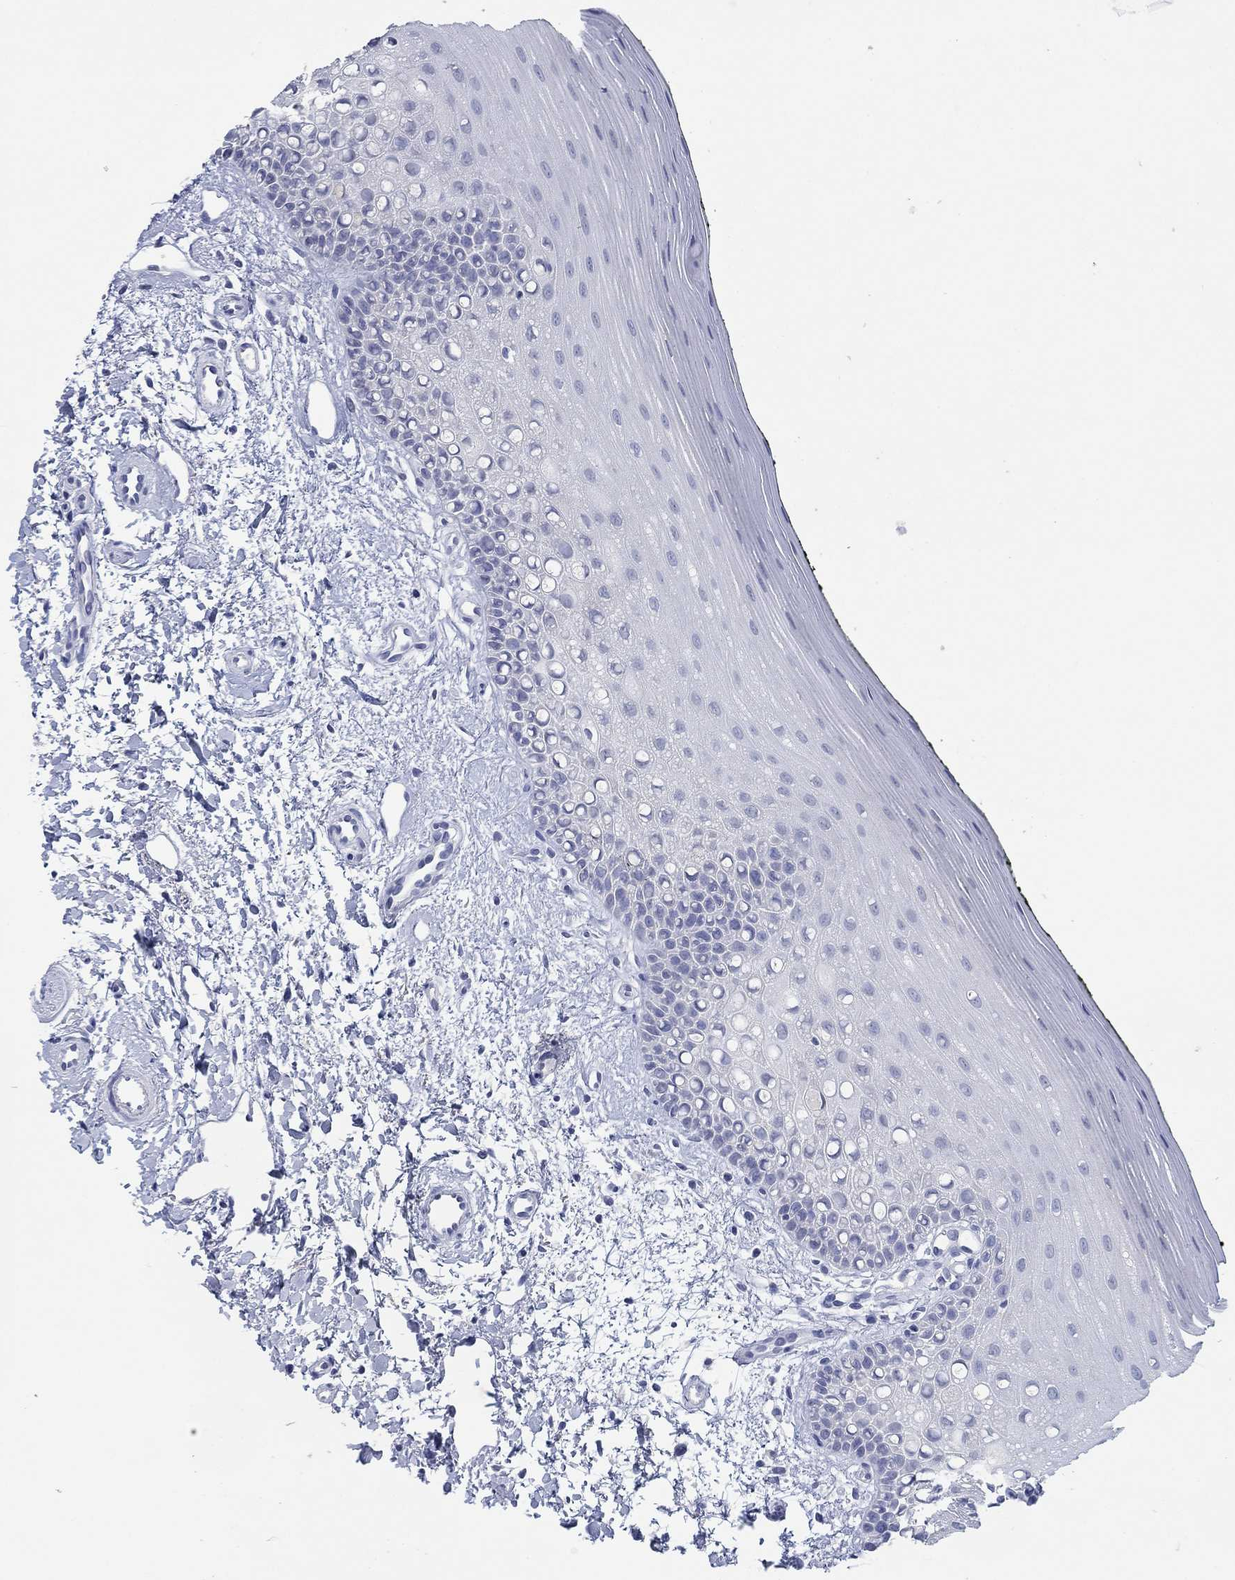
{"staining": {"intensity": "negative", "quantity": "none", "location": "none"}, "tissue": "oral mucosa", "cell_type": "Squamous epithelial cells", "image_type": "normal", "snomed": [{"axis": "morphology", "description": "Normal tissue, NOS"}, {"axis": "topography", "description": "Oral tissue"}], "caption": "This is an immunohistochemistry (IHC) image of benign oral mucosa. There is no staining in squamous epithelial cells.", "gene": "POU5F1", "patient": {"sex": "female", "age": 78}}